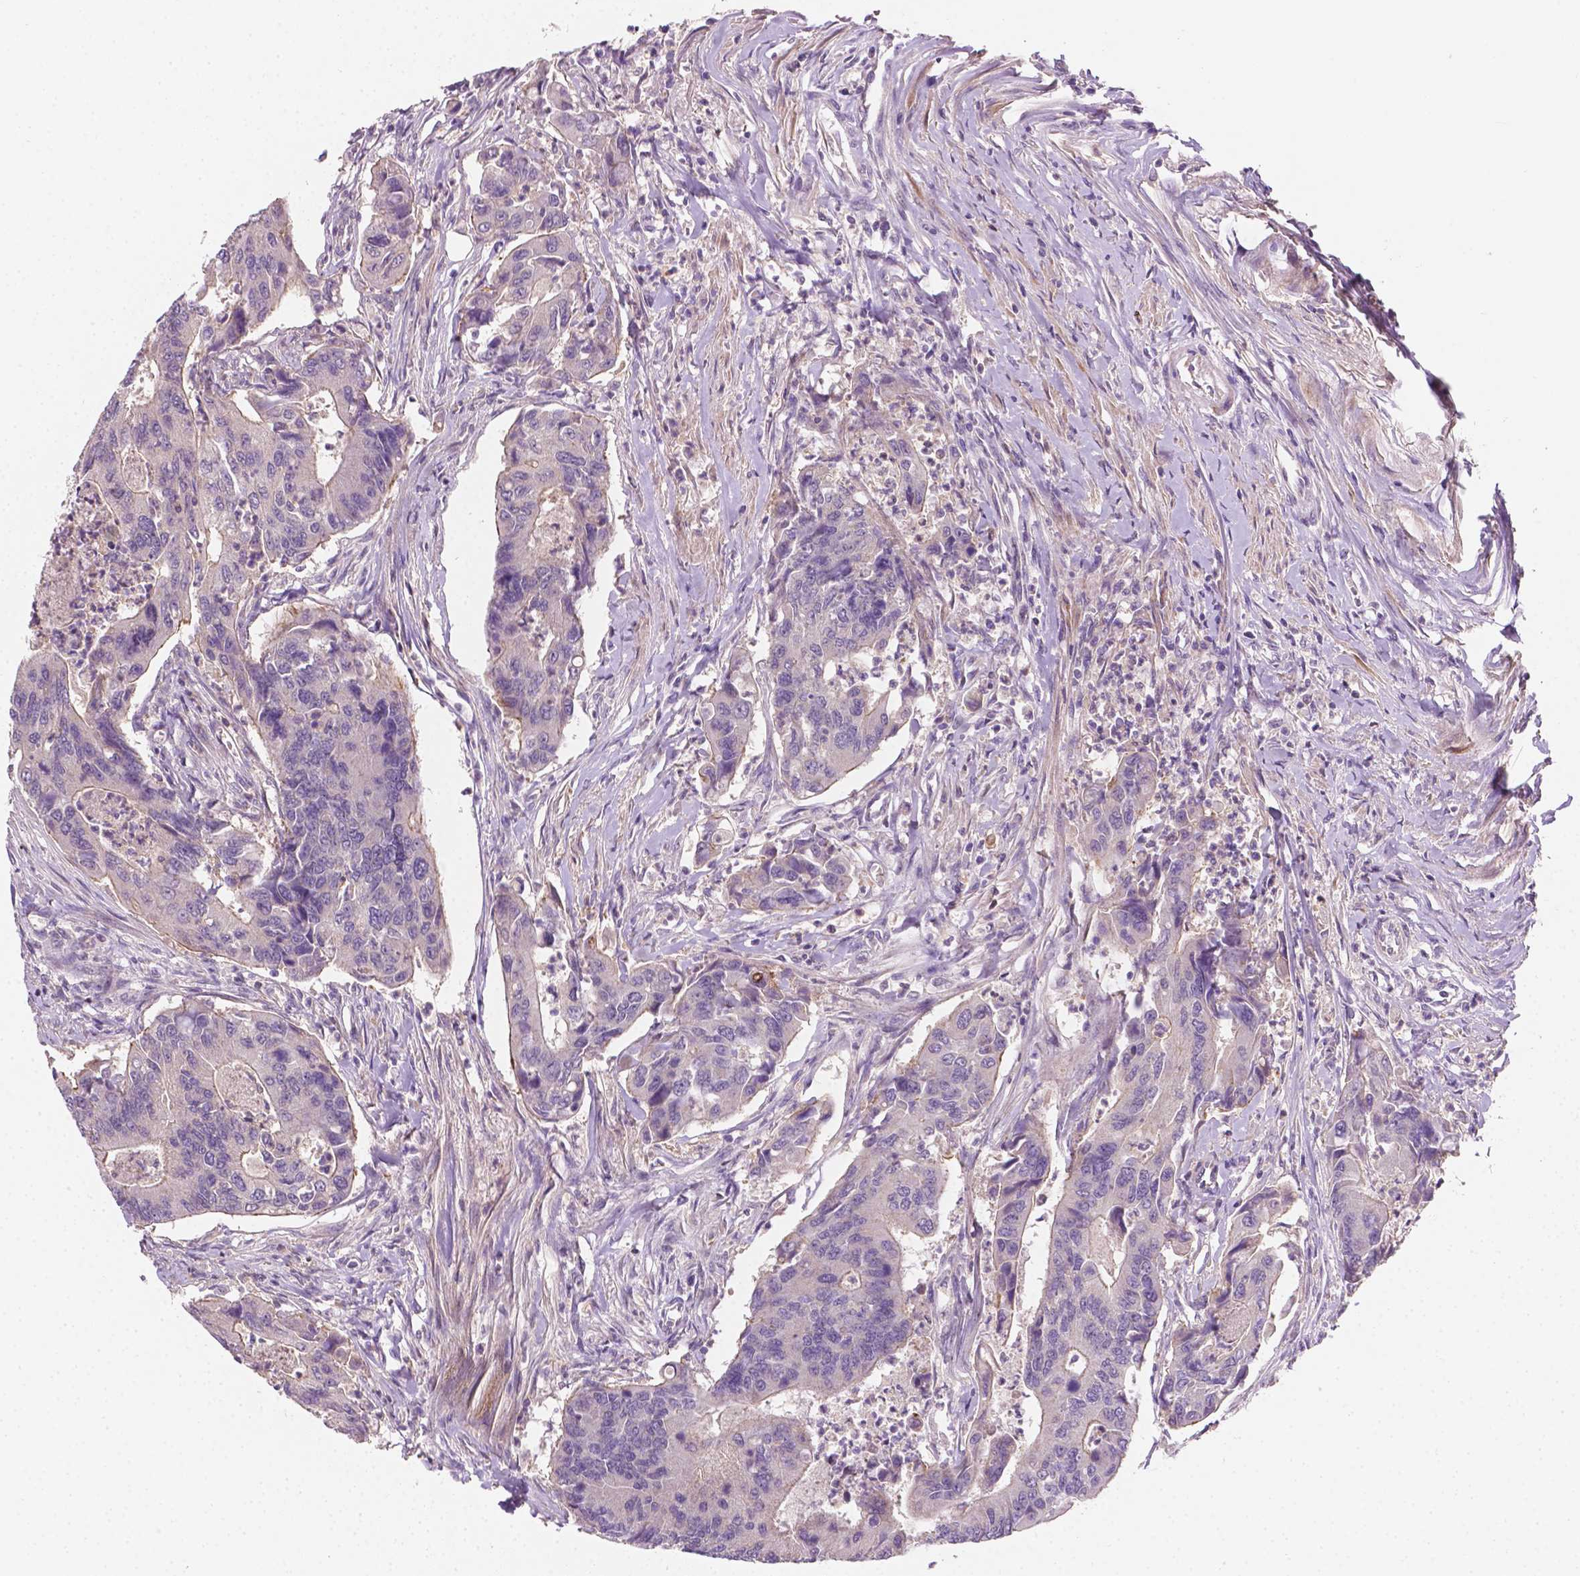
{"staining": {"intensity": "negative", "quantity": "none", "location": "none"}, "tissue": "colorectal cancer", "cell_type": "Tumor cells", "image_type": "cancer", "snomed": [{"axis": "morphology", "description": "Adenocarcinoma, NOS"}, {"axis": "topography", "description": "Colon"}], "caption": "High magnification brightfield microscopy of colorectal adenocarcinoma stained with DAB (3,3'-diaminobenzidine) (brown) and counterstained with hematoxylin (blue): tumor cells show no significant positivity.", "gene": "EGFR", "patient": {"sex": "female", "age": 67}}